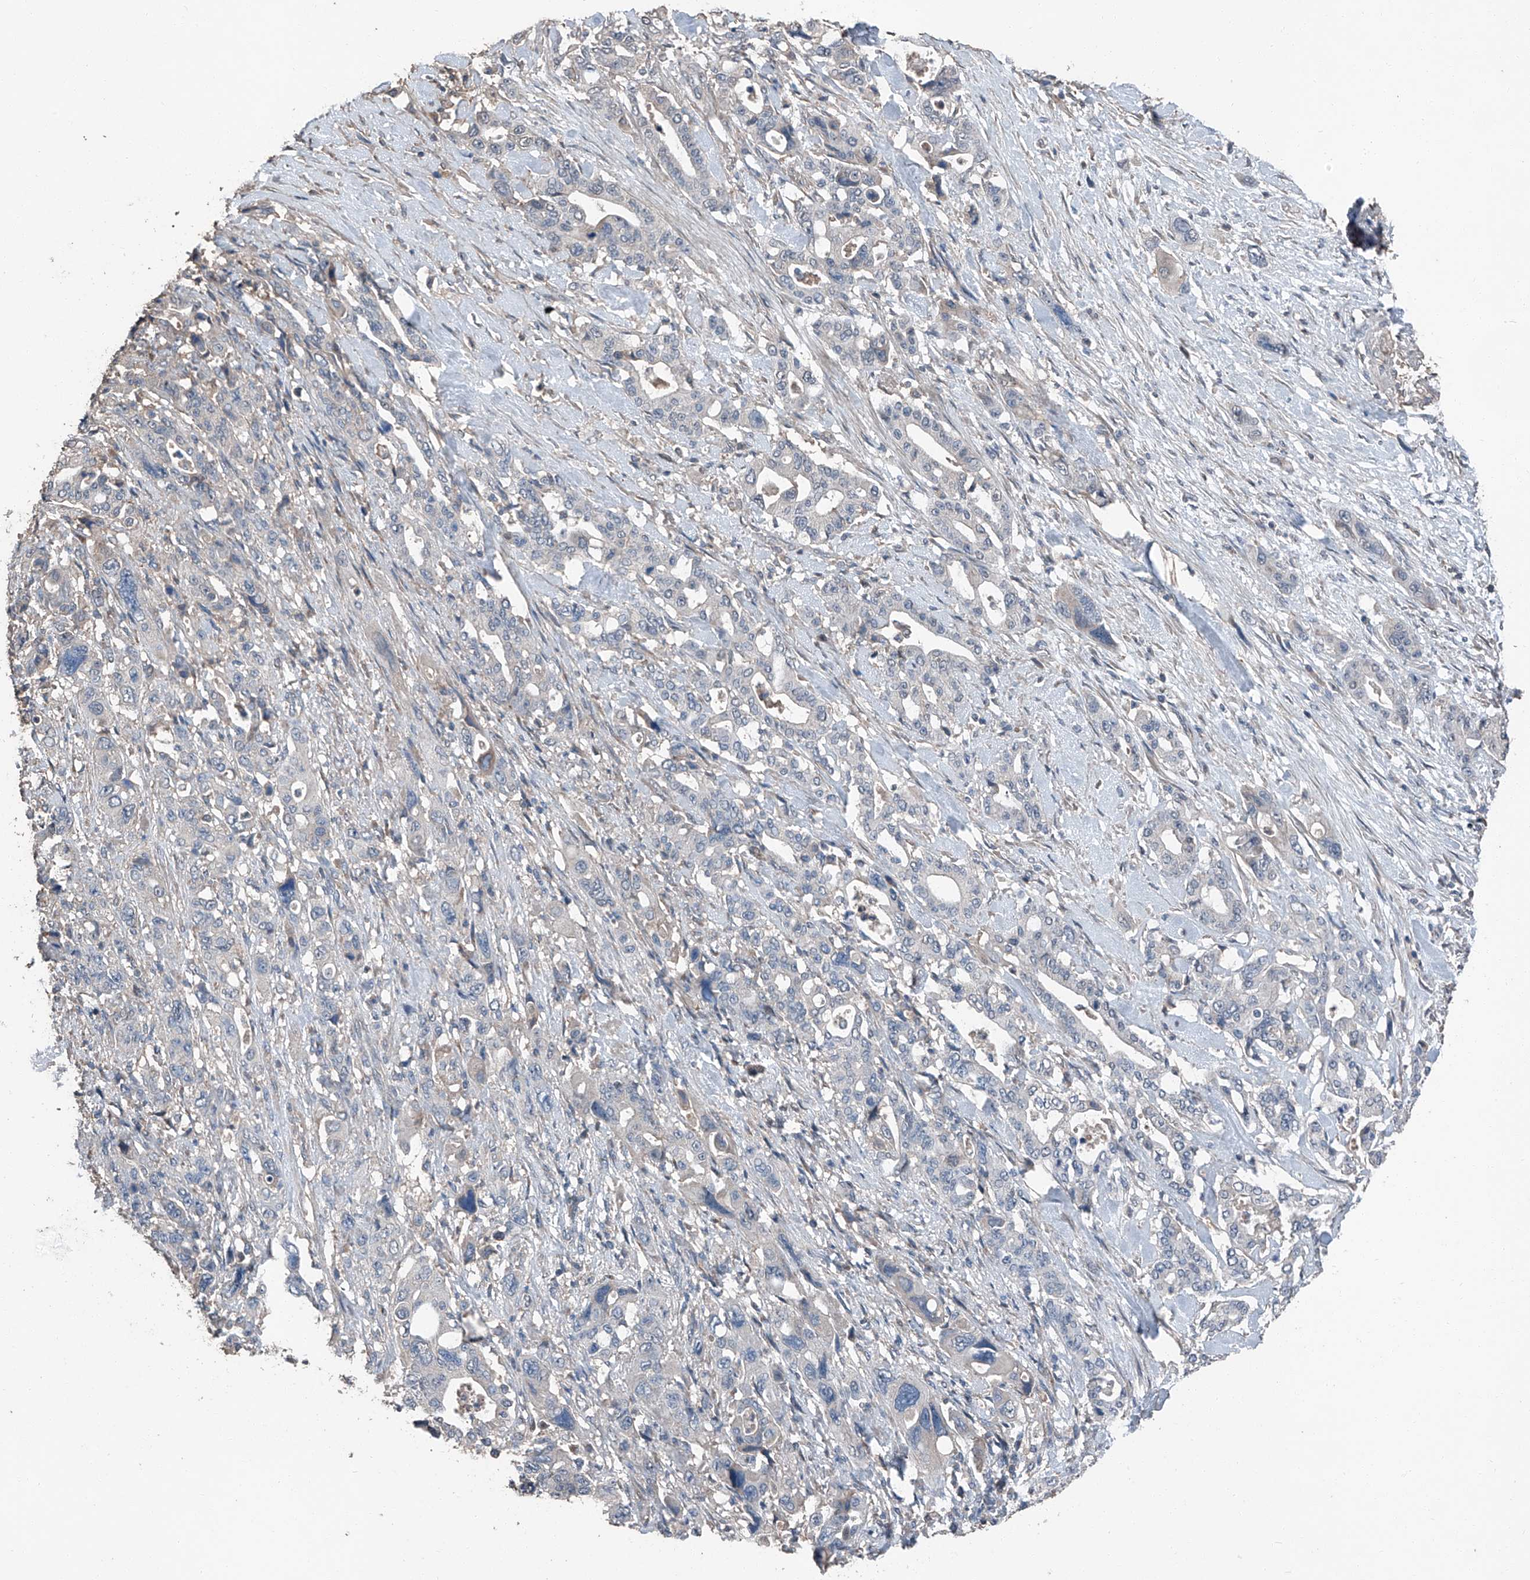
{"staining": {"intensity": "negative", "quantity": "none", "location": "none"}, "tissue": "pancreatic cancer", "cell_type": "Tumor cells", "image_type": "cancer", "snomed": [{"axis": "morphology", "description": "Adenocarcinoma, NOS"}, {"axis": "topography", "description": "Pancreas"}], "caption": "Pancreatic adenocarcinoma was stained to show a protein in brown. There is no significant staining in tumor cells. (DAB (3,3'-diaminobenzidine) IHC visualized using brightfield microscopy, high magnification).", "gene": "MAMLD1", "patient": {"sex": "male", "age": 46}}